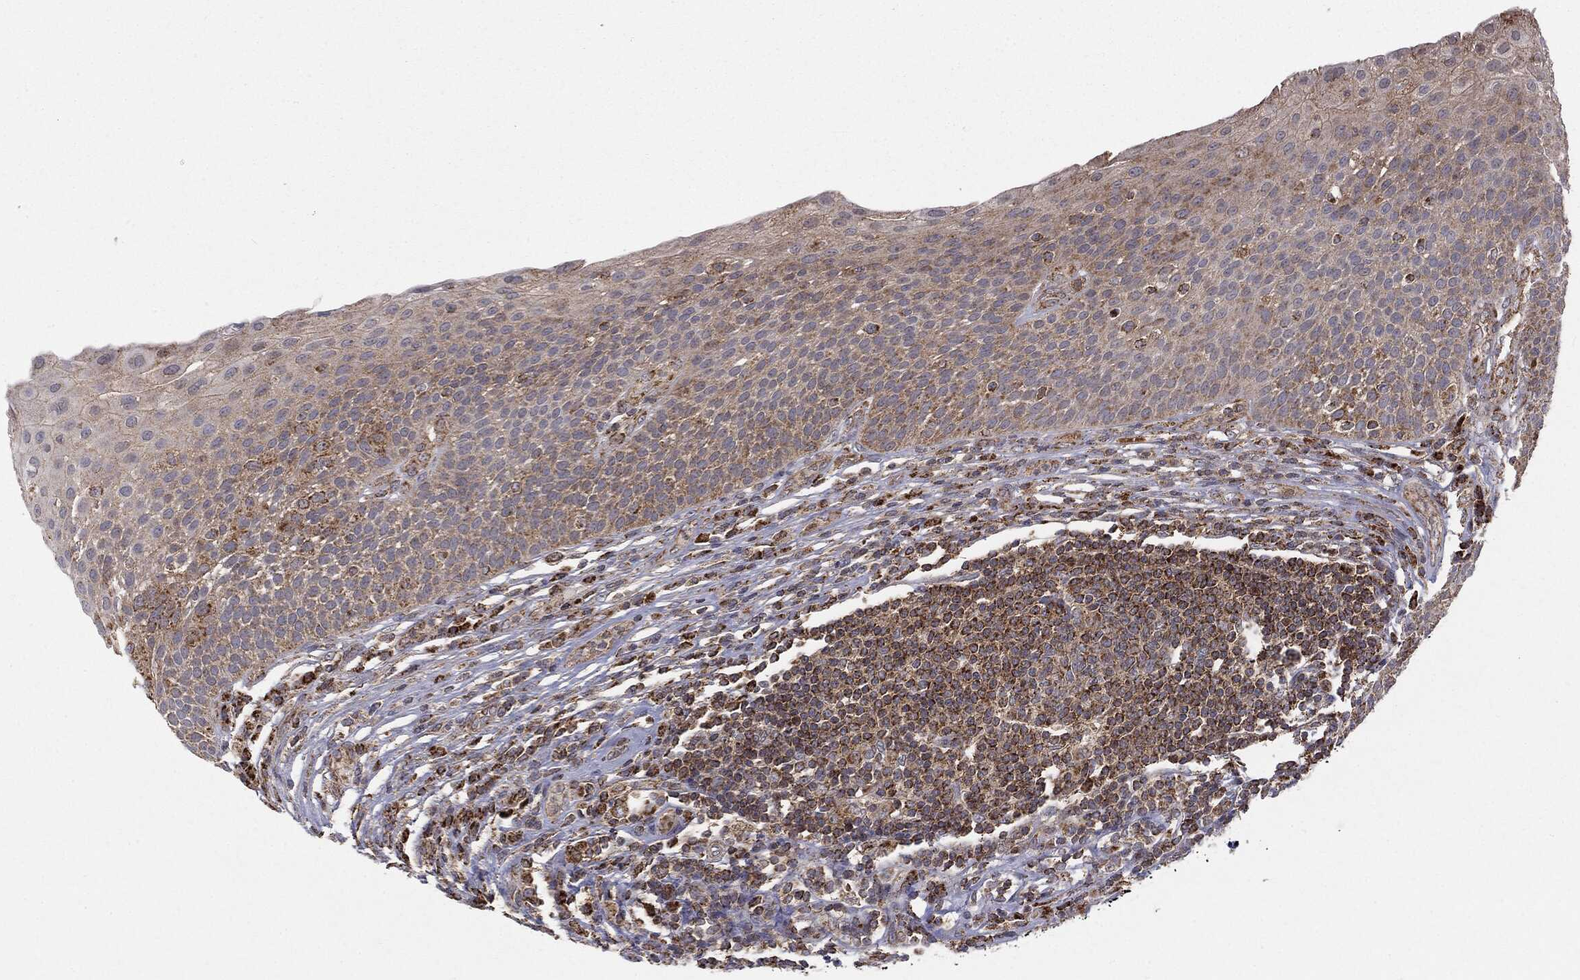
{"staining": {"intensity": "strong", "quantity": ">75%", "location": "cytoplasmic/membranous"}, "tissue": "urothelial cancer", "cell_type": "Tumor cells", "image_type": "cancer", "snomed": [{"axis": "morphology", "description": "Urothelial carcinoma, High grade"}, {"axis": "topography", "description": "Urinary bladder"}], "caption": "Immunohistochemistry of human high-grade urothelial carcinoma demonstrates high levels of strong cytoplasmic/membranous staining in about >75% of tumor cells.", "gene": "MTOR", "patient": {"sex": "female", "age": 70}}